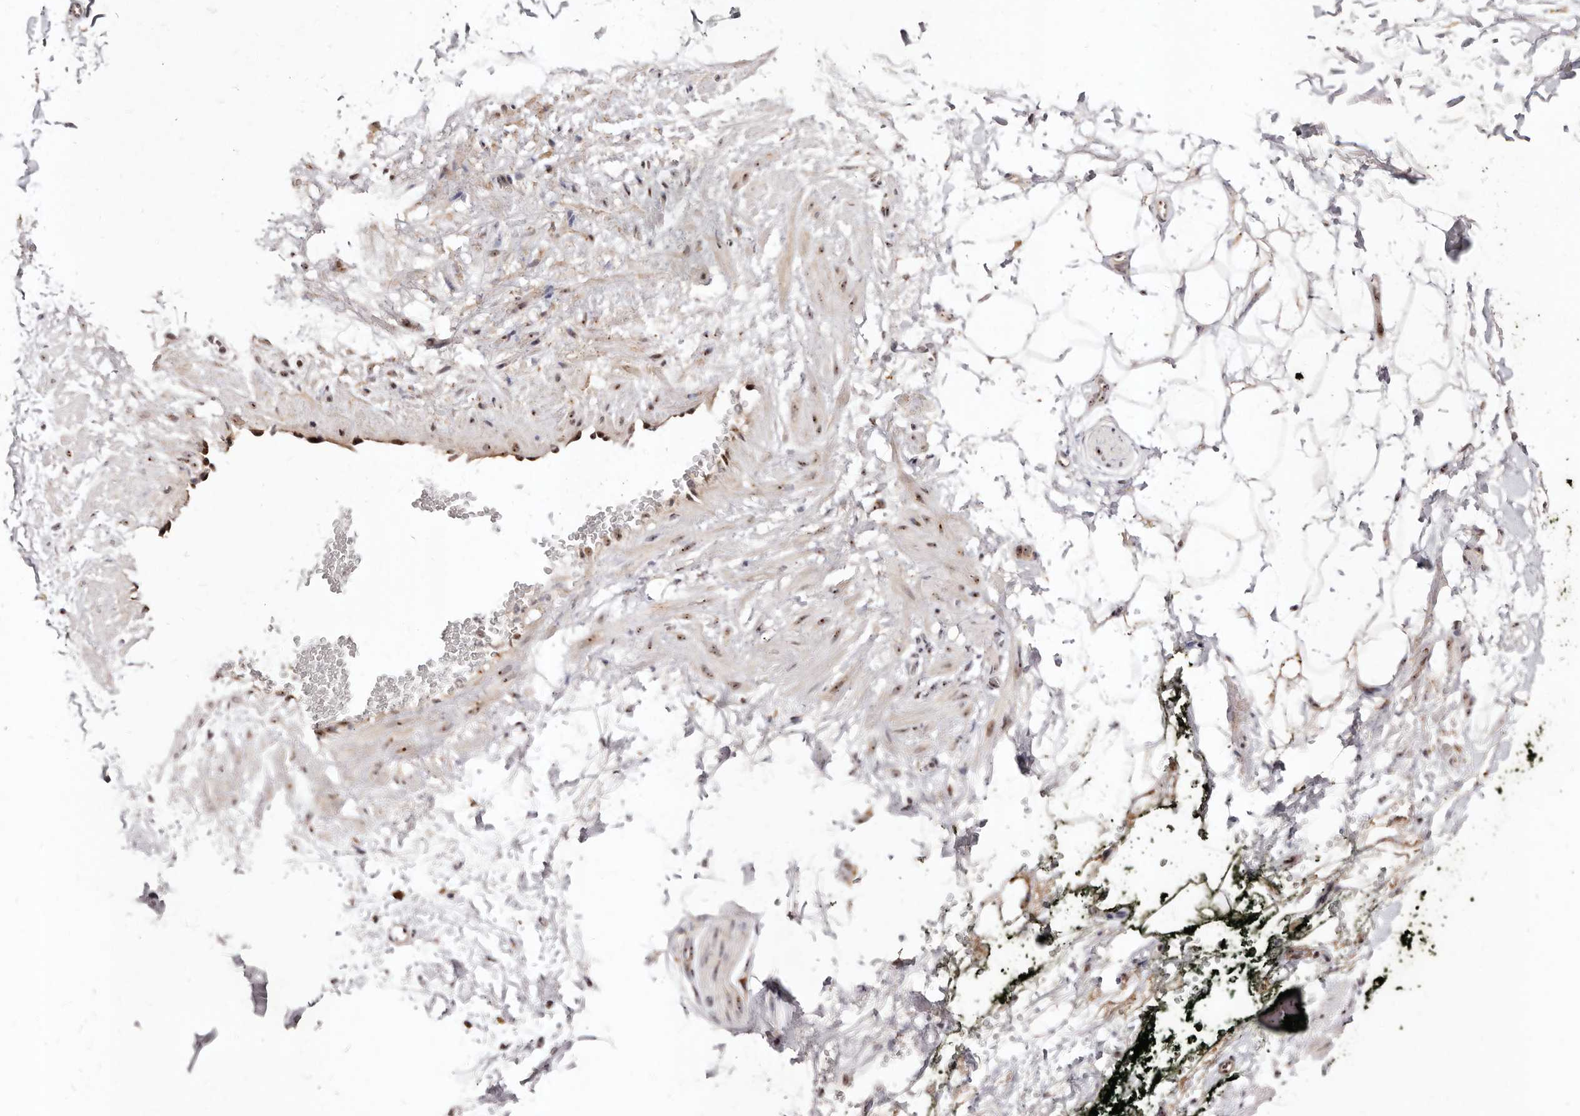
{"staining": {"intensity": "strong", "quantity": "25%-75%", "location": "nuclear"}, "tissue": "adipose tissue", "cell_type": "Adipocytes", "image_type": "normal", "snomed": [{"axis": "morphology", "description": "Normal tissue, NOS"}, {"axis": "morphology", "description": "Adenocarcinoma, NOS"}, {"axis": "topography", "description": "Pancreas"}, {"axis": "topography", "description": "Peripheral nerve tissue"}], "caption": "Strong nuclear protein expression is appreciated in approximately 25%-75% of adipocytes in adipose tissue. Using DAB (3,3'-diaminobenzidine) (brown) and hematoxylin (blue) stains, captured at high magnification using brightfield microscopy.", "gene": "APOL6", "patient": {"sex": "male", "age": 59}}